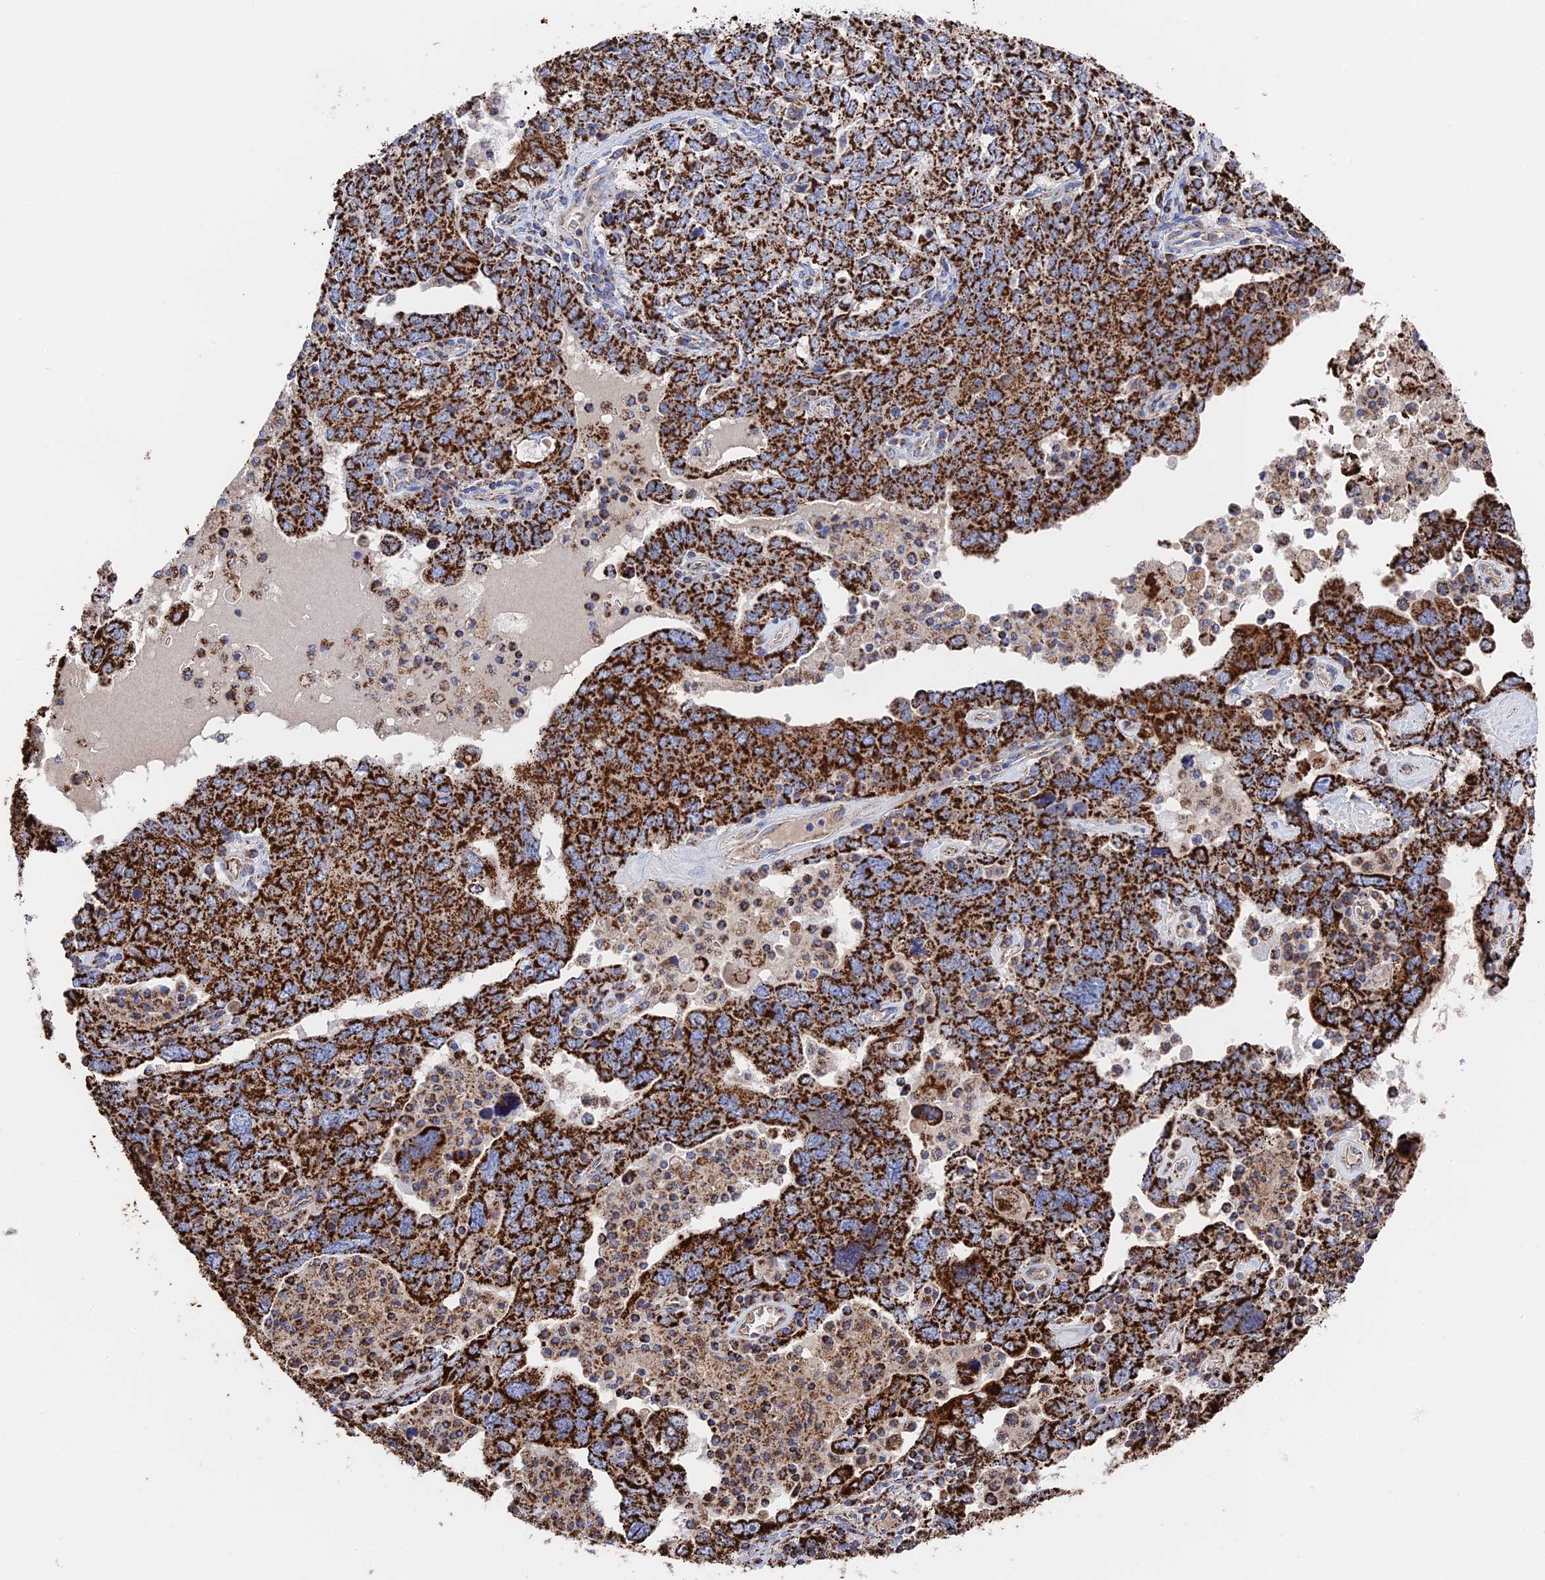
{"staining": {"intensity": "strong", "quantity": ">75%", "location": "cytoplasmic/membranous"}, "tissue": "ovarian cancer", "cell_type": "Tumor cells", "image_type": "cancer", "snomed": [{"axis": "morphology", "description": "Carcinoma, endometroid"}, {"axis": "topography", "description": "Ovary"}], "caption": "Immunohistochemical staining of human ovarian cancer exhibits high levels of strong cytoplasmic/membranous staining in about >75% of tumor cells.", "gene": "HAUS8", "patient": {"sex": "female", "age": 62}}